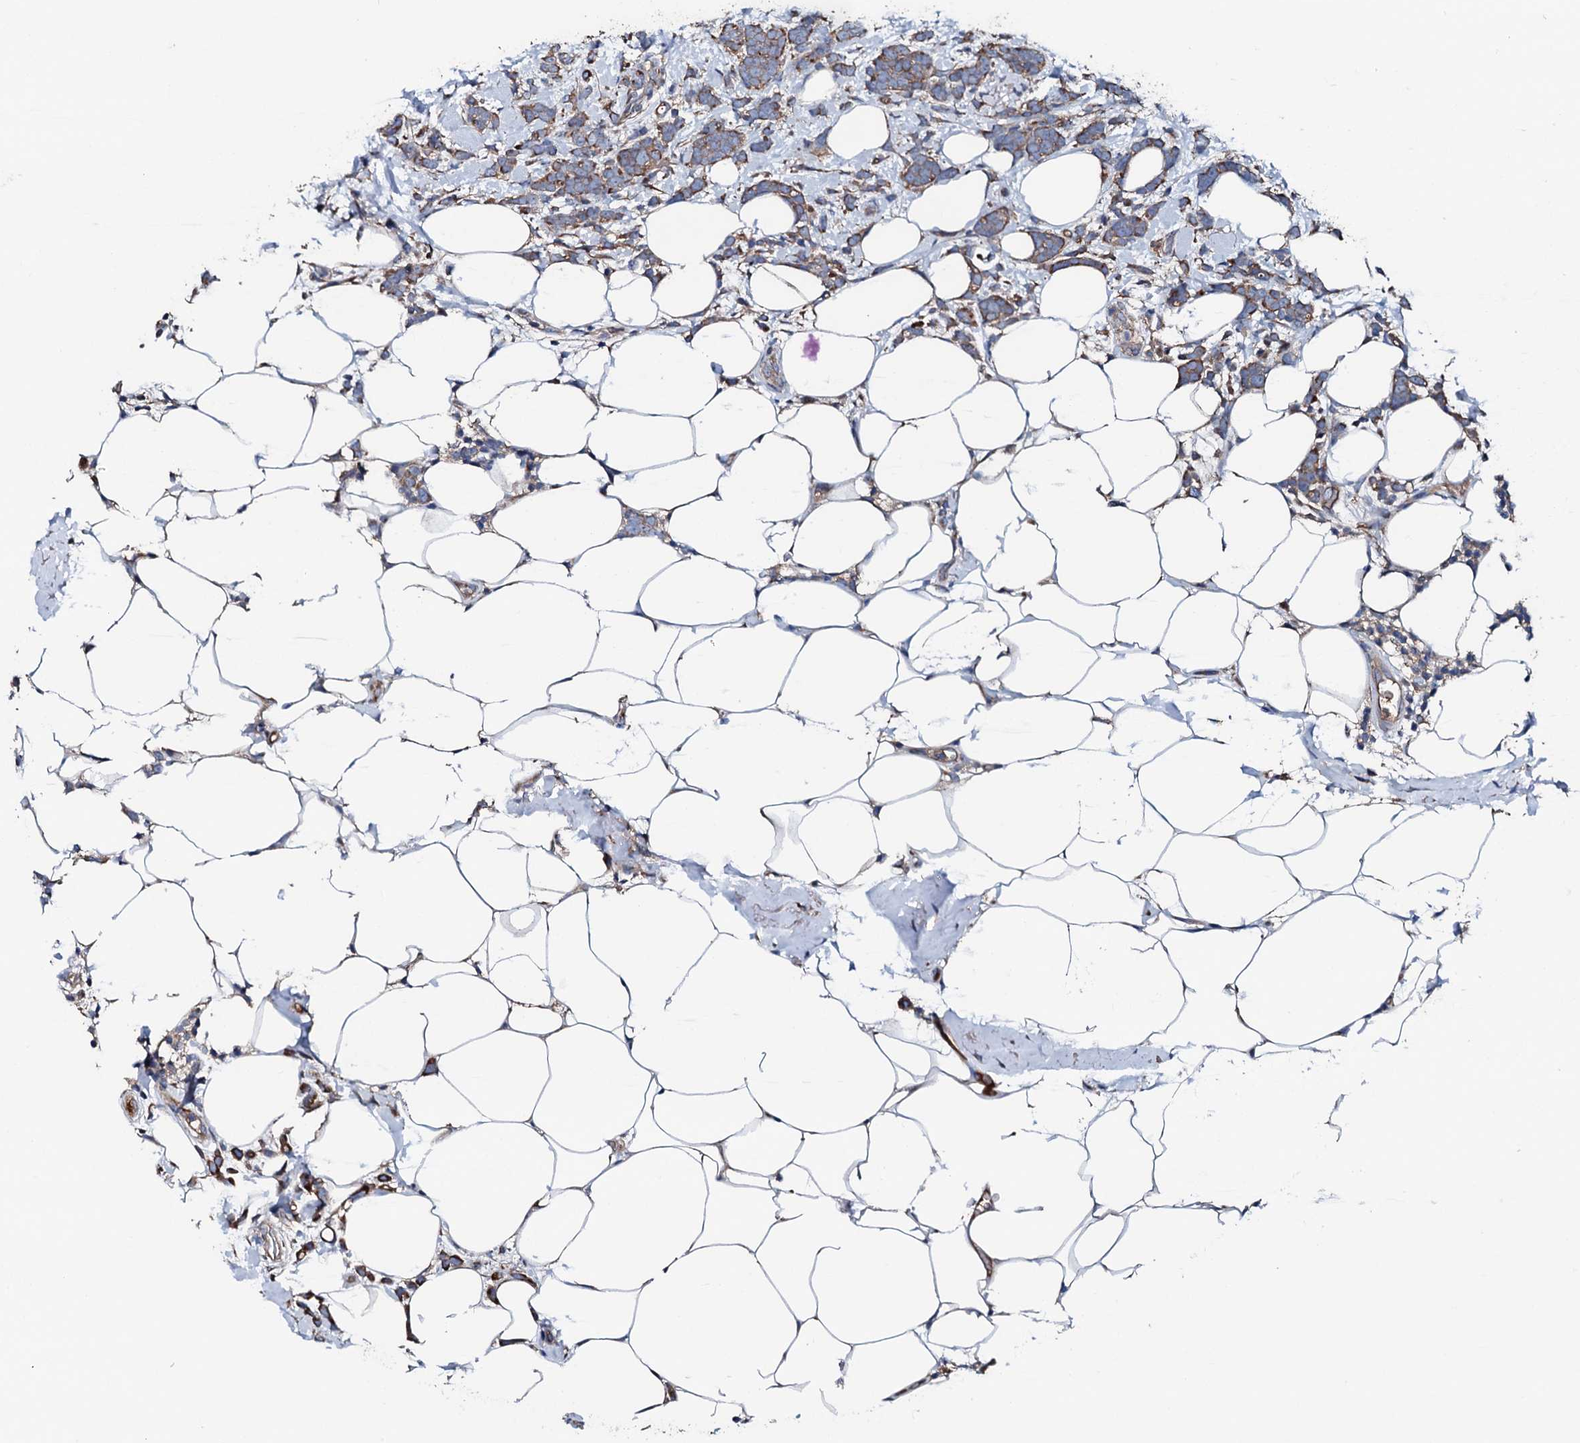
{"staining": {"intensity": "moderate", "quantity": ">75%", "location": "cytoplasmic/membranous"}, "tissue": "breast cancer", "cell_type": "Tumor cells", "image_type": "cancer", "snomed": [{"axis": "morphology", "description": "Lobular carcinoma"}, {"axis": "topography", "description": "Breast"}], "caption": "This histopathology image demonstrates breast cancer stained with IHC to label a protein in brown. The cytoplasmic/membranous of tumor cells show moderate positivity for the protein. Nuclei are counter-stained blue.", "gene": "NEK1", "patient": {"sex": "female", "age": 58}}